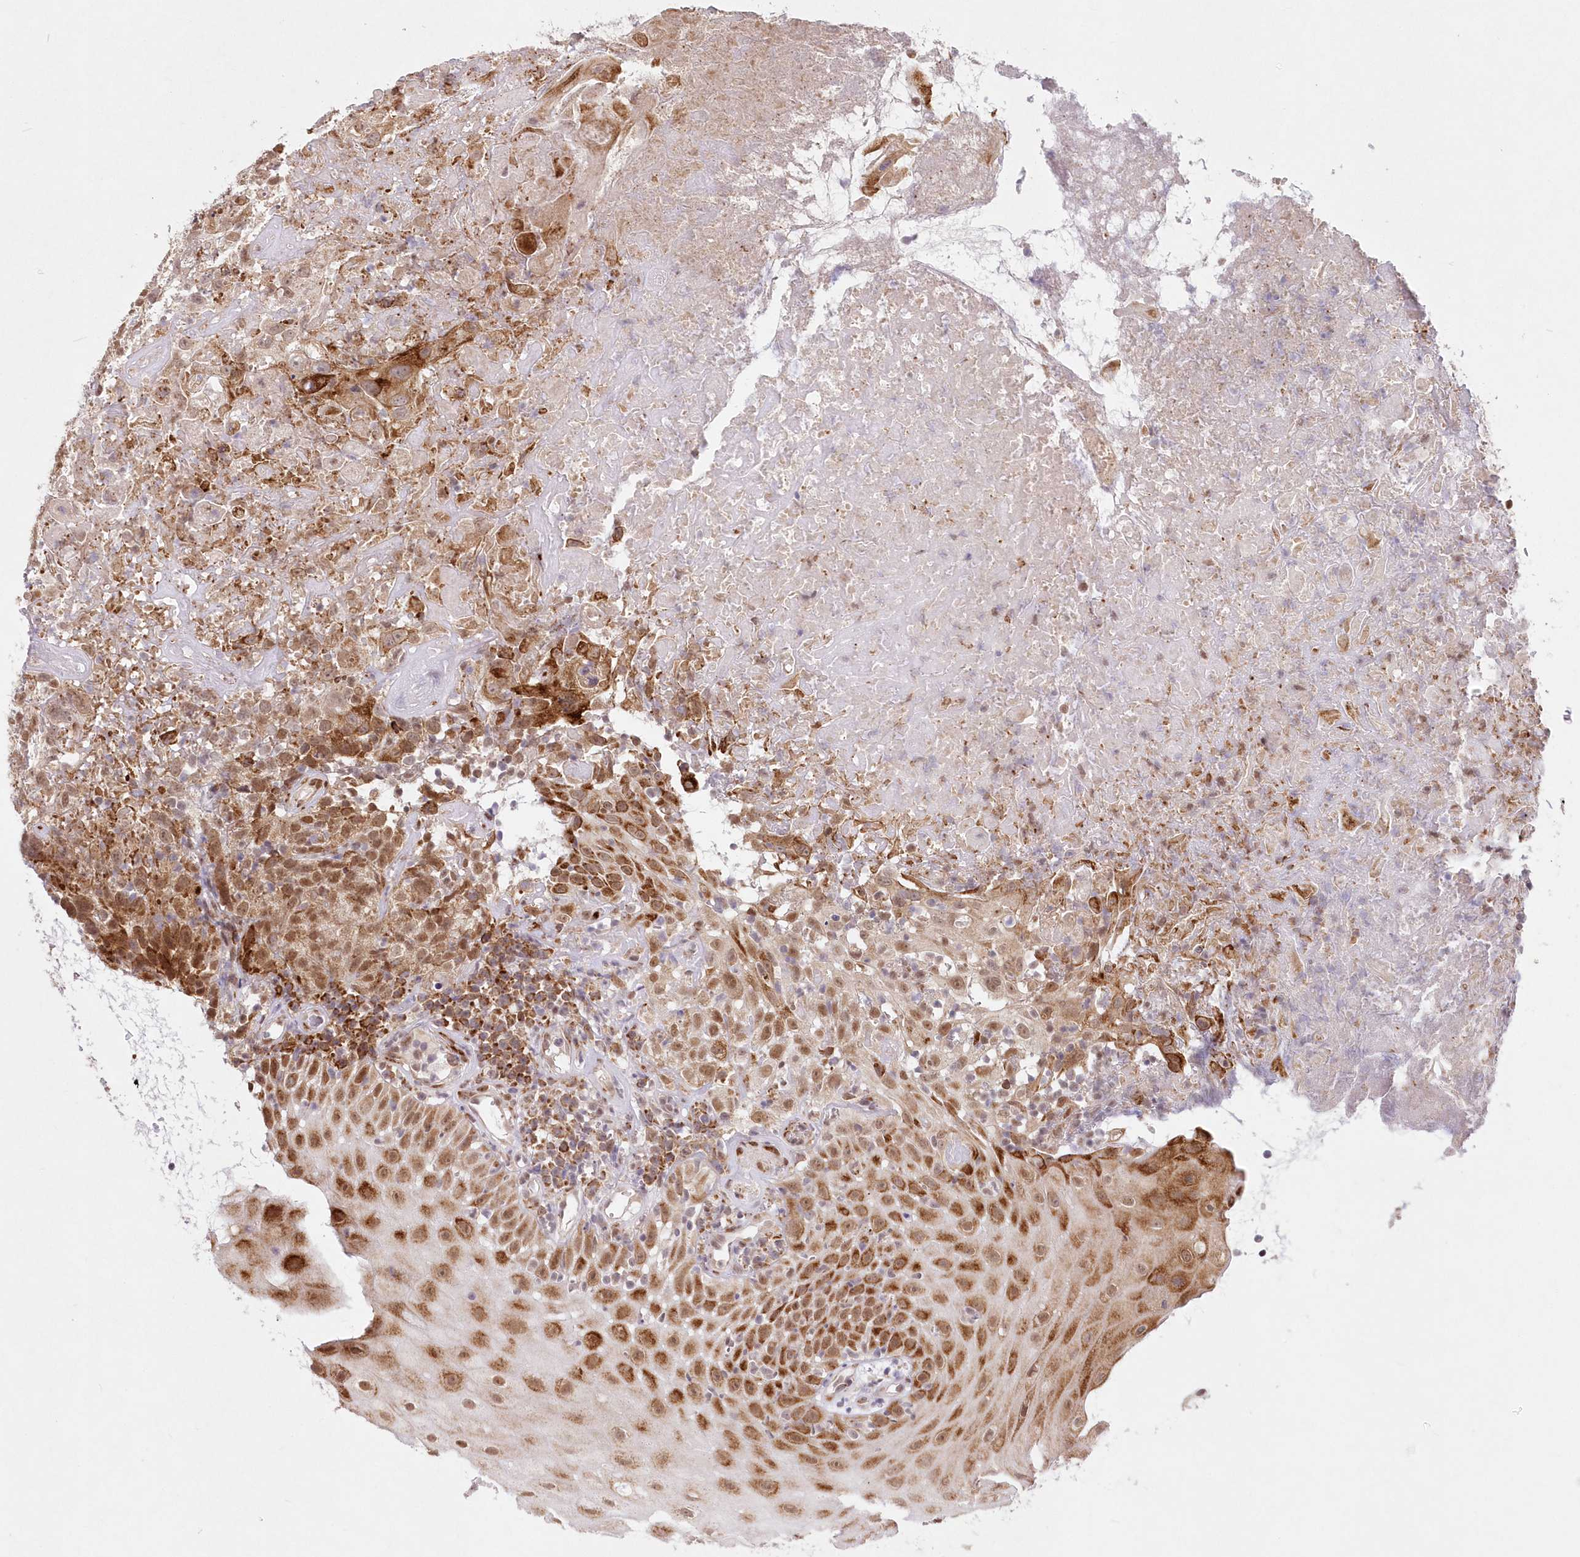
{"staining": {"intensity": "moderate", "quantity": ">75%", "location": "nuclear"}, "tissue": "oral mucosa", "cell_type": "Squamous epithelial cells", "image_type": "normal", "snomed": [{"axis": "morphology", "description": "Normal tissue, NOS"}, {"axis": "topography", "description": "Oral tissue"}], "caption": "Squamous epithelial cells reveal moderate nuclear positivity in approximately >75% of cells in benign oral mucosa. The protein is stained brown, and the nuclei are stained in blue (DAB IHC with brightfield microscopy, high magnification).", "gene": "LDB1", "patient": {"sex": "male", "age": 60}}